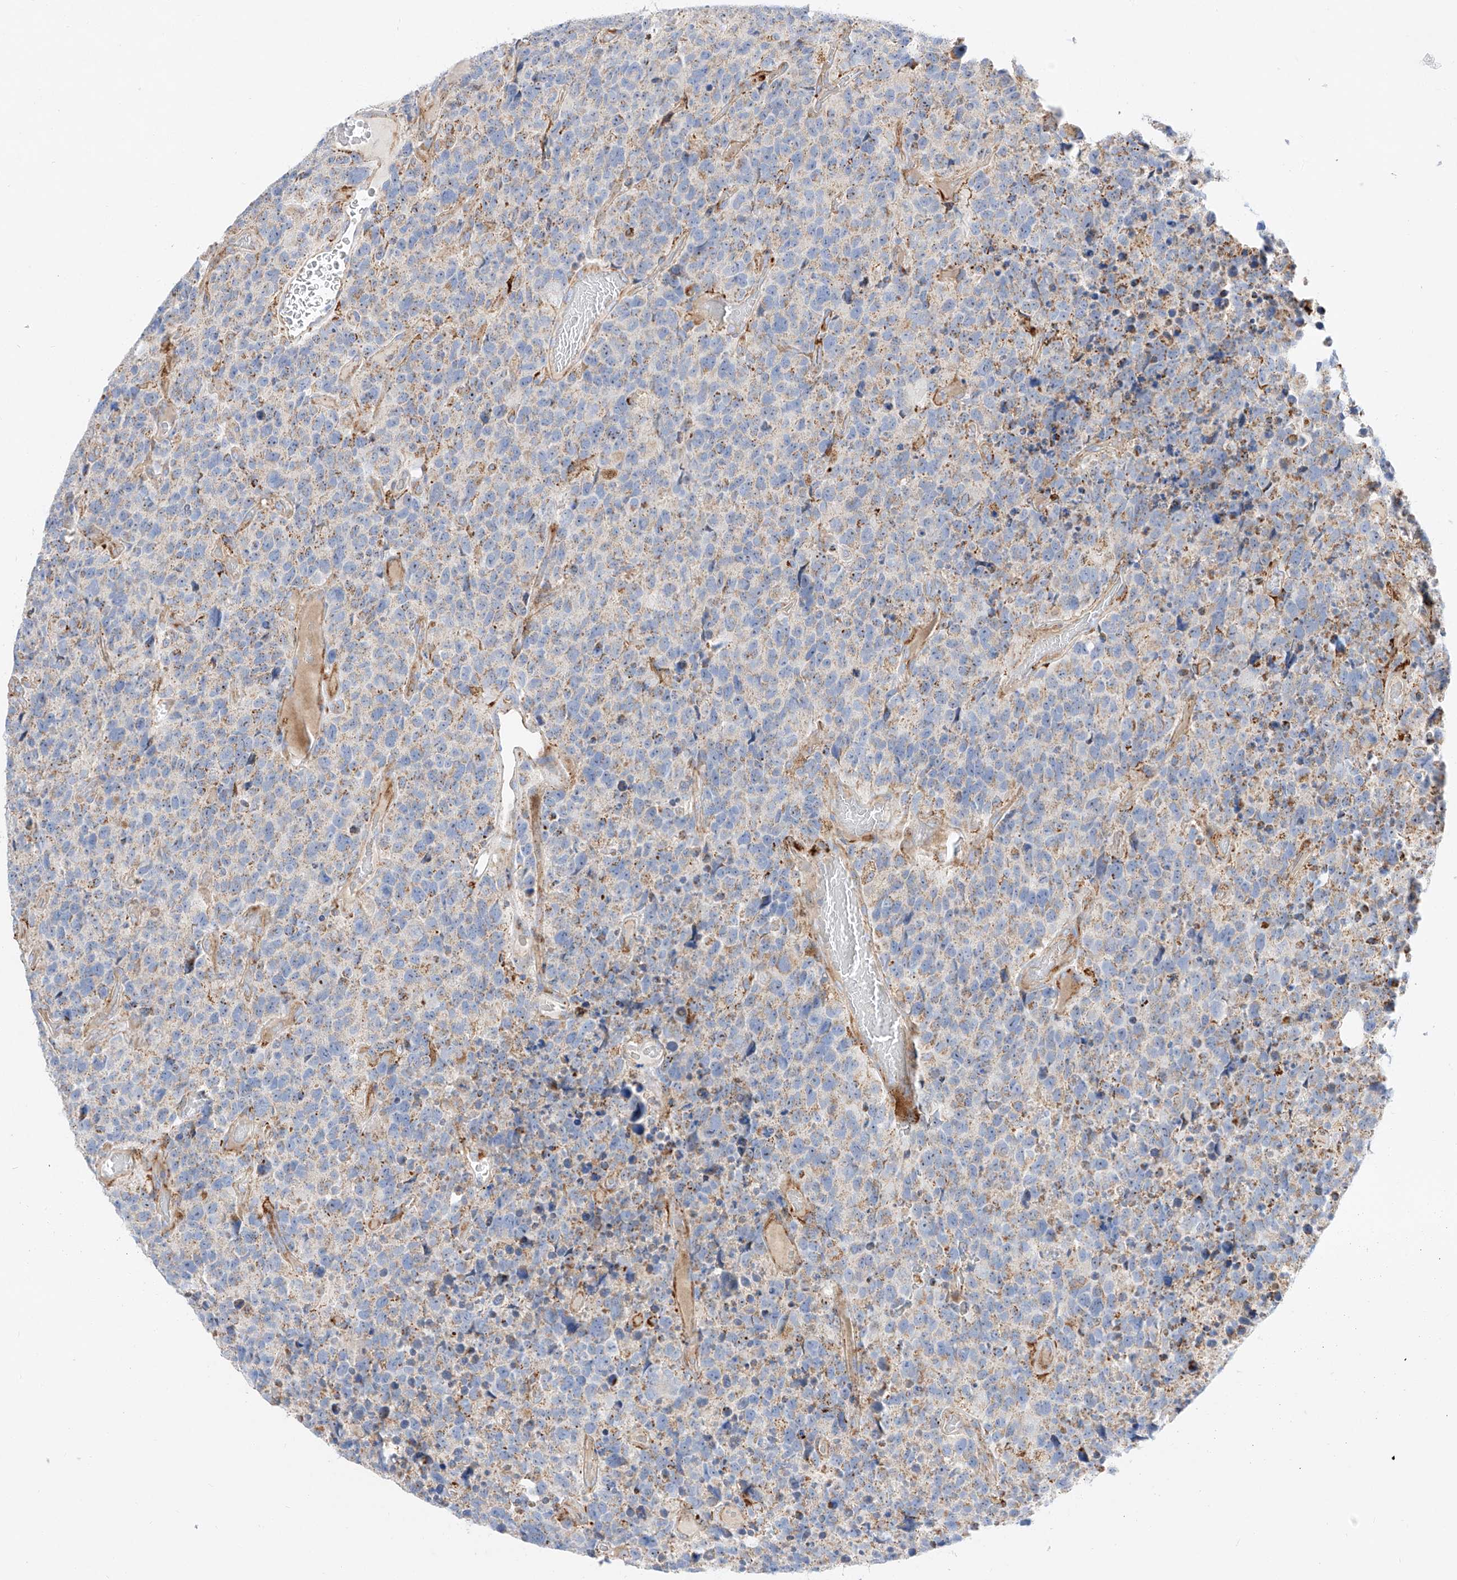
{"staining": {"intensity": "negative", "quantity": "none", "location": "none"}, "tissue": "glioma", "cell_type": "Tumor cells", "image_type": "cancer", "snomed": [{"axis": "morphology", "description": "Glioma, malignant, High grade"}, {"axis": "topography", "description": "Brain"}], "caption": "This is an immunohistochemistry photomicrograph of human glioma. There is no positivity in tumor cells.", "gene": "CST9", "patient": {"sex": "male", "age": 69}}